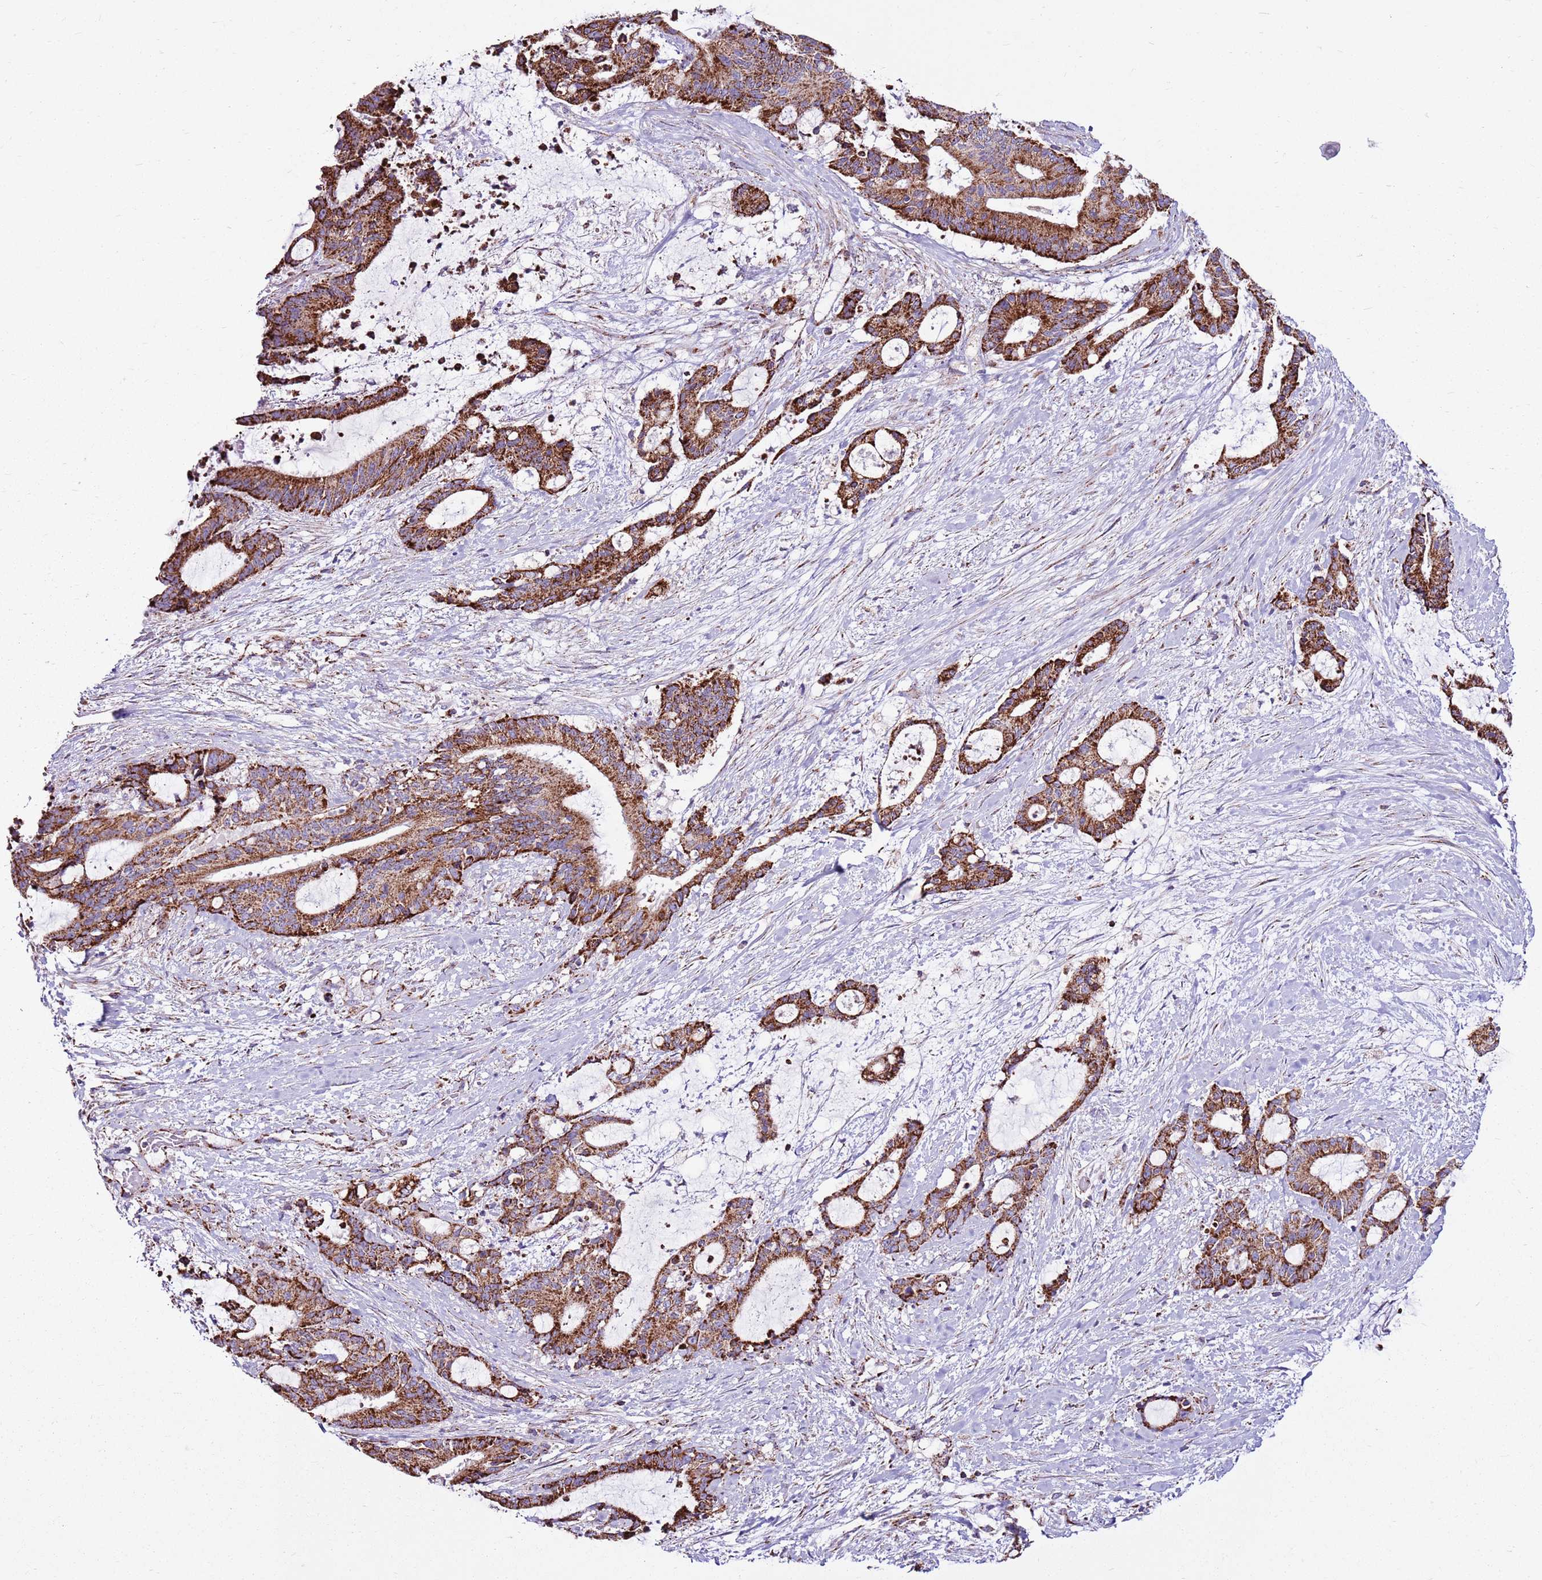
{"staining": {"intensity": "strong", "quantity": ">75%", "location": "cytoplasmic/membranous"}, "tissue": "liver cancer", "cell_type": "Tumor cells", "image_type": "cancer", "snomed": [{"axis": "morphology", "description": "Normal tissue, NOS"}, {"axis": "morphology", "description": "Cholangiocarcinoma"}, {"axis": "topography", "description": "Liver"}, {"axis": "topography", "description": "Peripheral nerve tissue"}], "caption": "Liver cancer stained with a brown dye displays strong cytoplasmic/membranous positive staining in approximately >75% of tumor cells.", "gene": "HECTD4", "patient": {"sex": "female", "age": 73}}